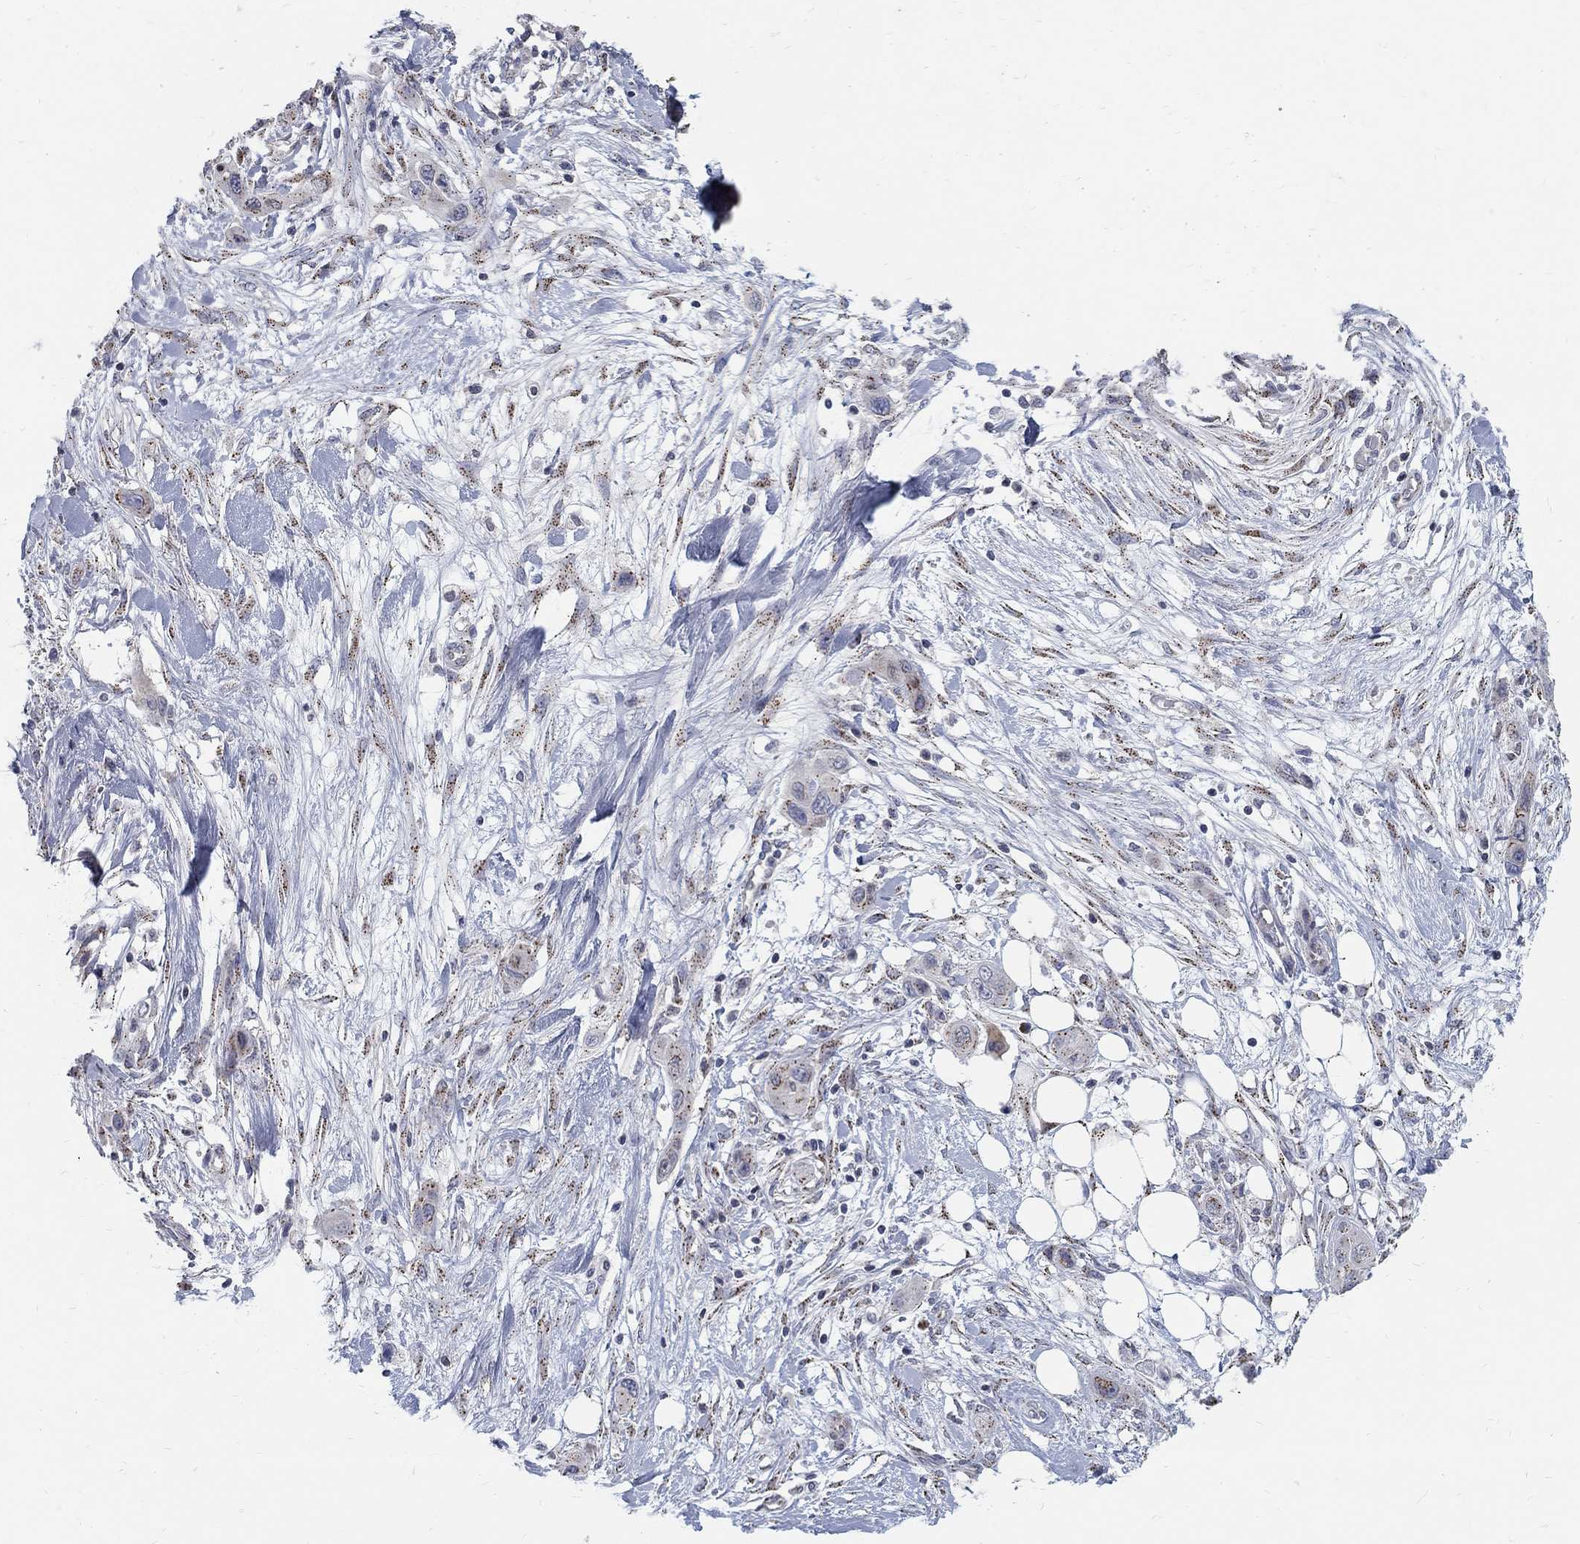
{"staining": {"intensity": "weak", "quantity": "<25%", "location": "cytoplasmic/membranous"}, "tissue": "skin cancer", "cell_type": "Tumor cells", "image_type": "cancer", "snomed": [{"axis": "morphology", "description": "Squamous cell carcinoma, NOS"}, {"axis": "topography", "description": "Skin"}], "caption": "IHC histopathology image of skin cancer (squamous cell carcinoma) stained for a protein (brown), which demonstrates no positivity in tumor cells. The staining is performed using DAB (3,3'-diaminobenzidine) brown chromogen with nuclei counter-stained in using hematoxylin.", "gene": "PANK3", "patient": {"sex": "male", "age": 79}}